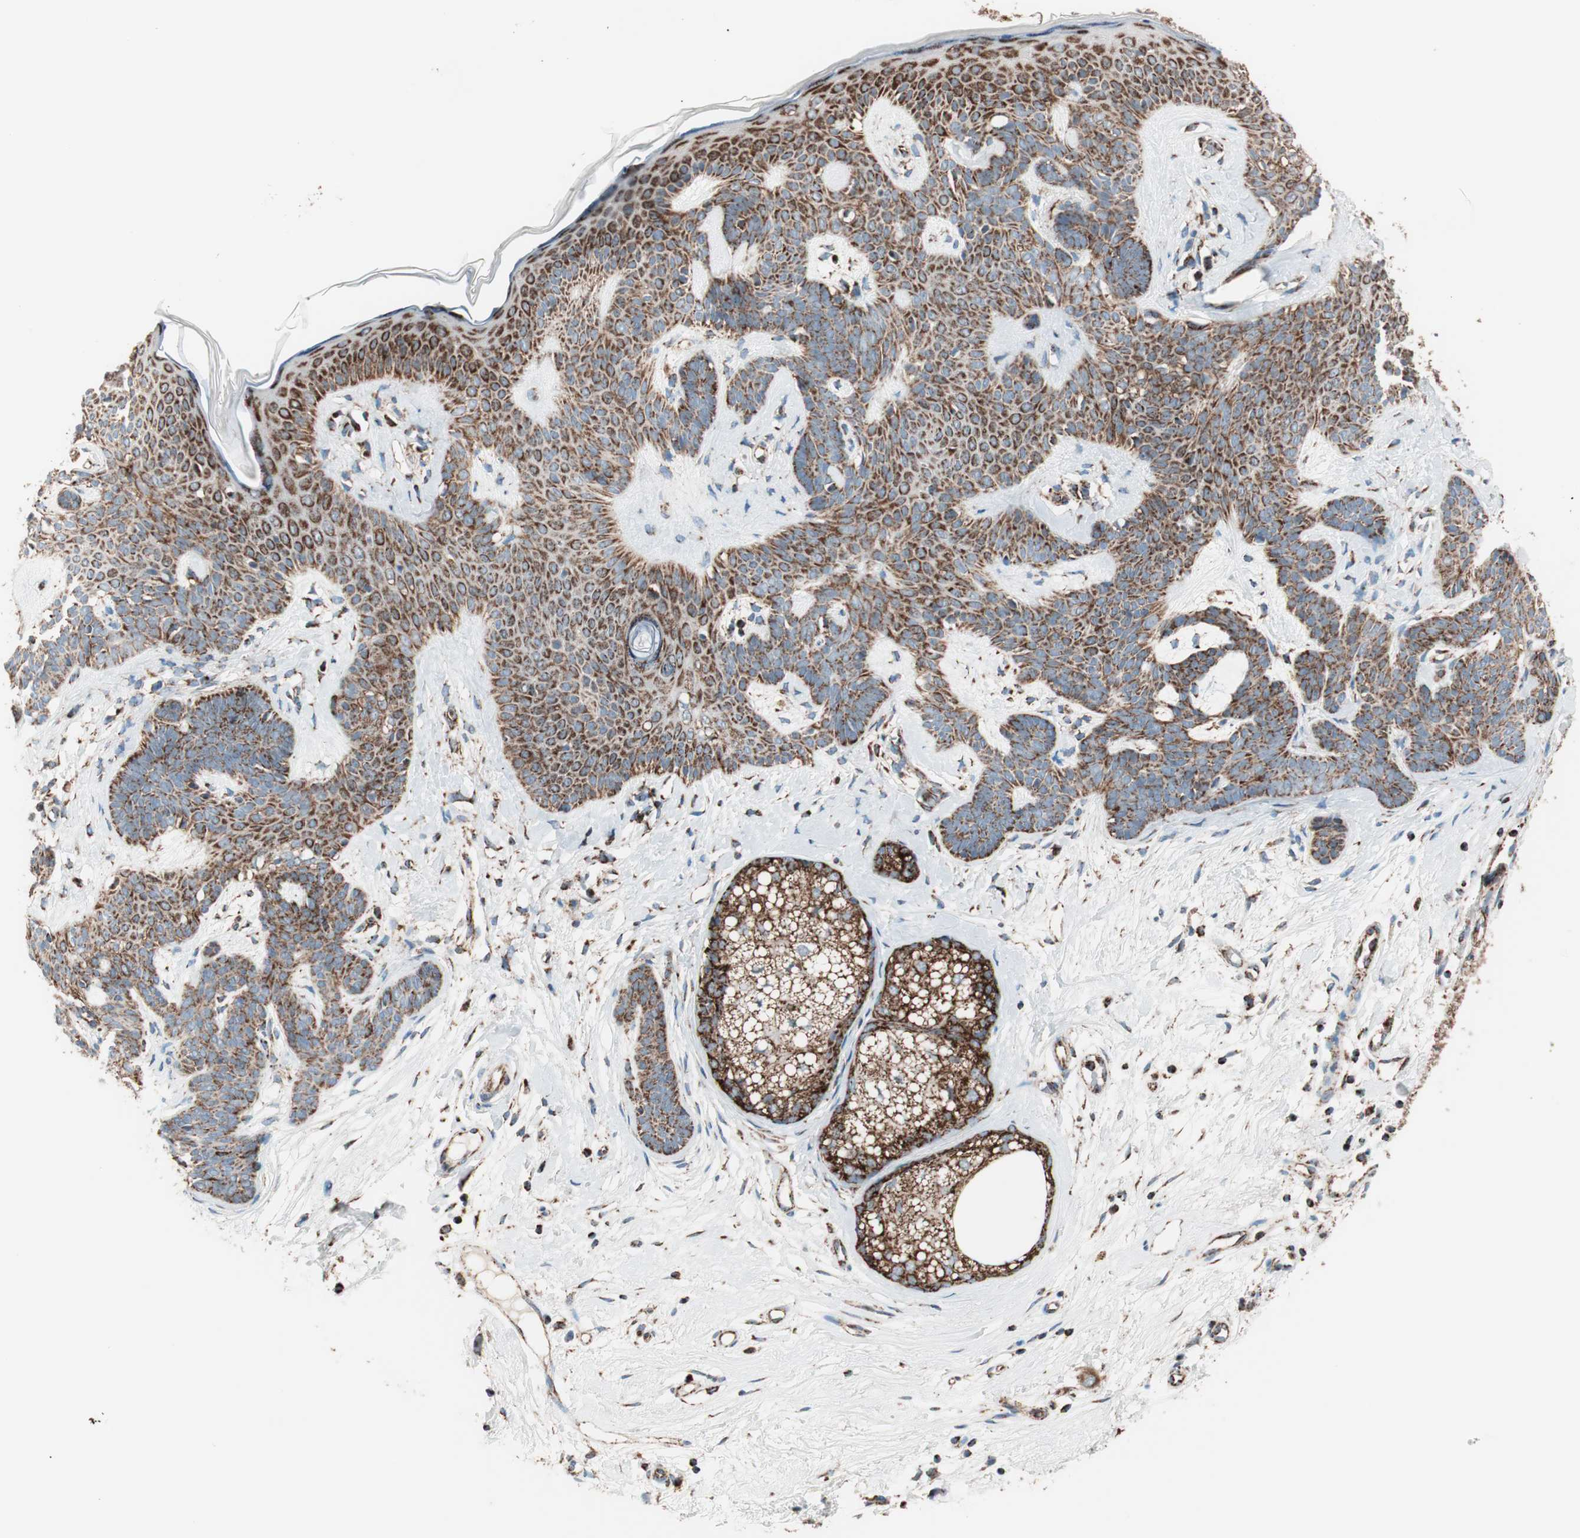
{"staining": {"intensity": "strong", "quantity": ">75%", "location": "cytoplasmic/membranous"}, "tissue": "skin cancer", "cell_type": "Tumor cells", "image_type": "cancer", "snomed": [{"axis": "morphology", "description": "Developmental malformation"}, {"axis": "morphology", "description": "Basal cell carcinoma"}, {"axis": "topography", "description": "Skin"}], "caption": "Protein analysis of skin cancer (basal cell carcinoma) tissue displays strong cytoplasmic/membranous positivity in about >75% of tumor cells. (DAB (3,3'-diaminobenzidine) IHC with brightfield microscopy, high magnification).", "gene": "TOMM22", "patient": {"sex": "female", "age": 62}}